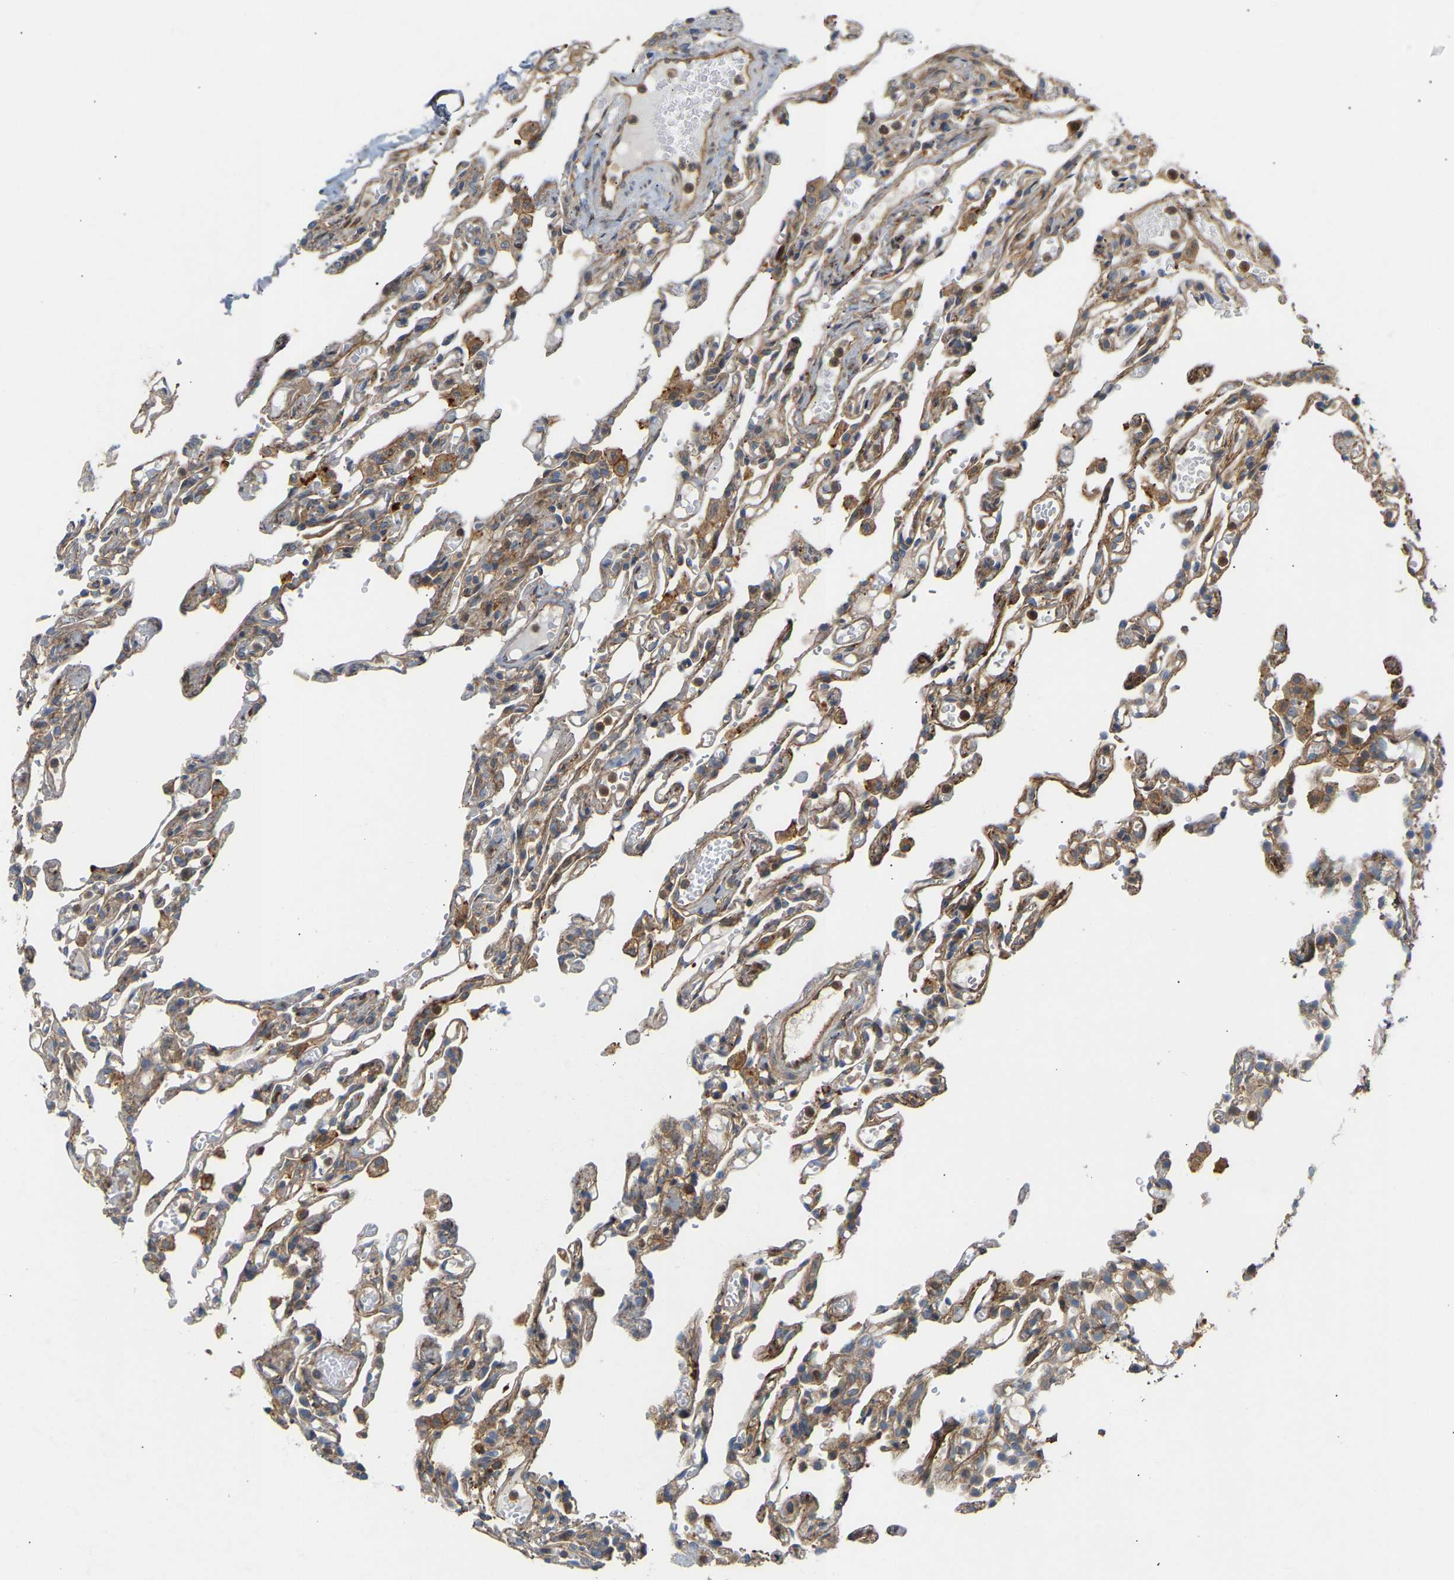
{"staining": {"intensity": "weak", "quantity": ">75%", "location": "cytoplasmic/membranous"}, "tissue": "lung", "cell_type": "Alveolar cells", "image_type": "normal", "snomed": [{"axis": "morphology", "description": "Normal tissue, NOS"}, {"axis": "topography", "description": "Lung"}], "caption": "Immunohistochemical staining of unremarkable human lung exhibits weak cytoplasmic/membranous protein positivity in approximately >75% of alveolar cells. The protein of interest is stained brown, and the nuclei are stained in blue (DAB IHC with brightfield microscopy, high magnification).", "gene": "PLCG2", "patient": {"sex": "male", "age": 21}}